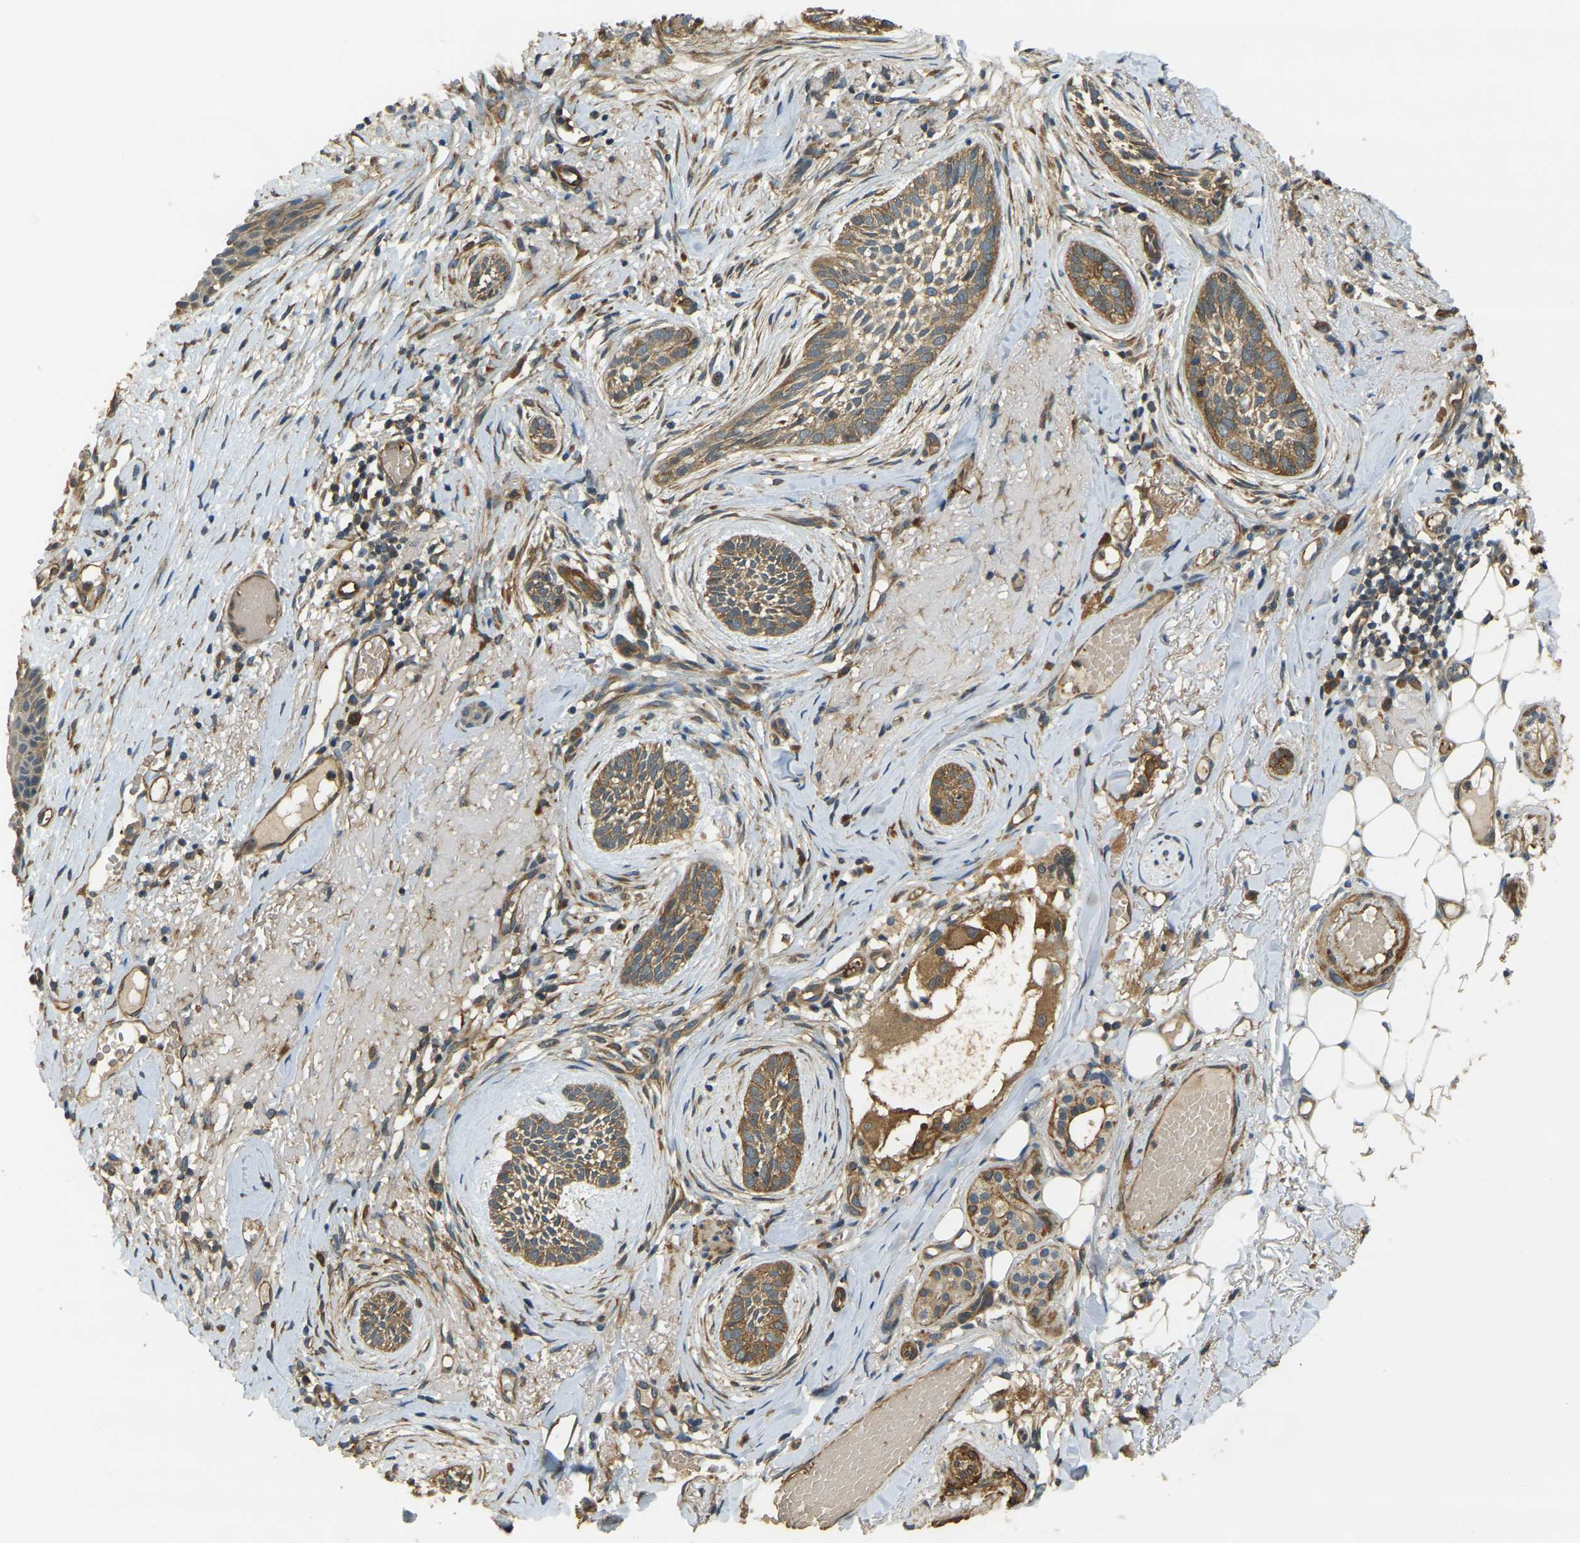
{"staining": {"intensity": "moderate", "quantity": ">75%", "location": "cytoplasmic/membranous"}, "tissue": "skin cancer", "cell_type": "Tumor cells", "image_type": "cancer", "snomed": [{"axis": "morphology", "description": "Basal cell carcinoma"}, {"axis": "topography", "description": "Skin"}], "caption": "A brown stain labels moderate cytoplasmic/membranous staining of a protein in skin cancer (basal cell carcinoma) tumor cells.", "gene": "ERGIC1", "patient": {"sex": "female", "age": 88}}